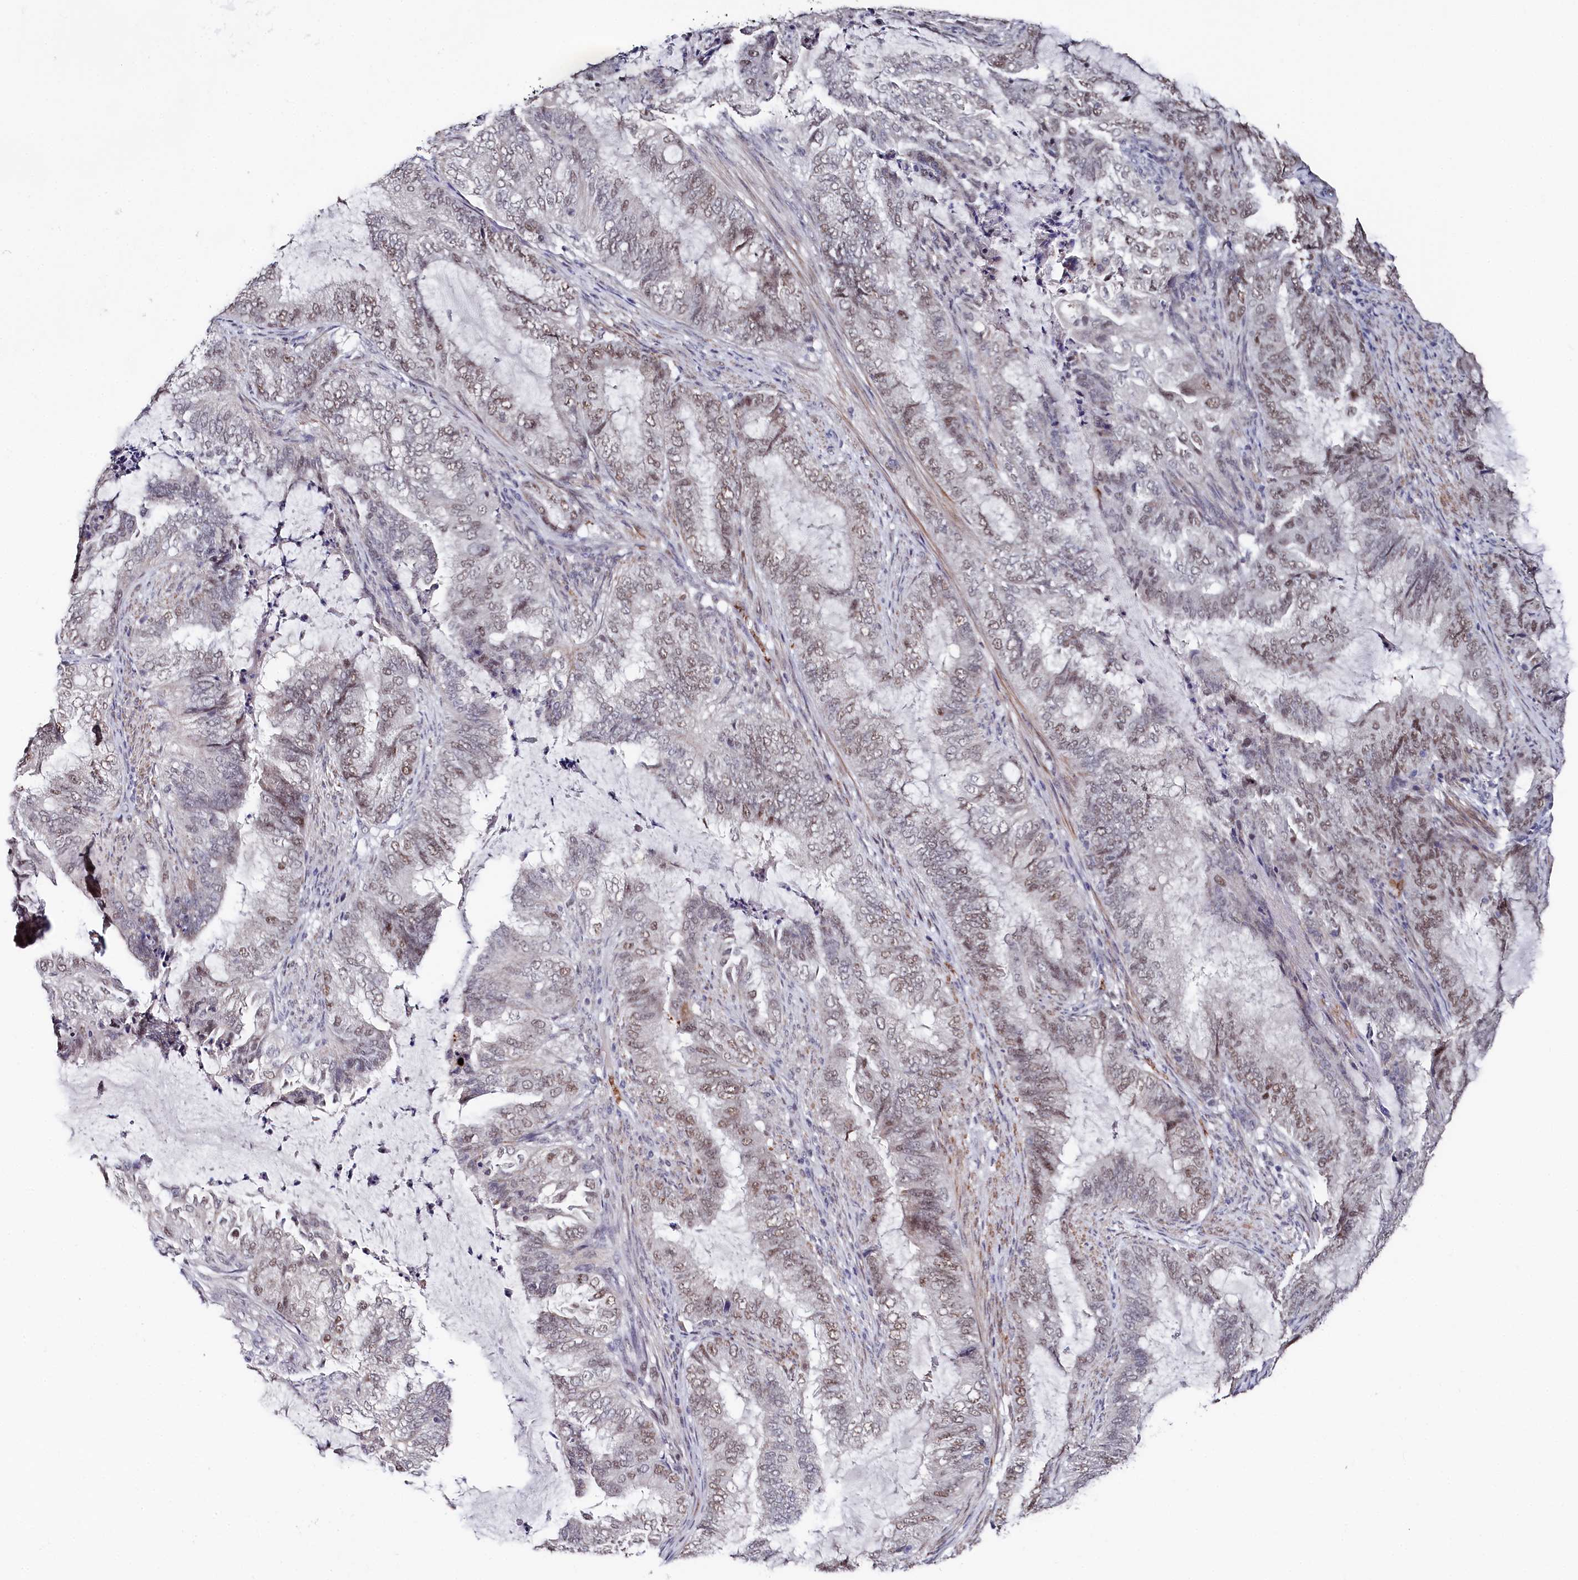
{"staining": {"intensity": "weak", "quantity": "25%-75%", "location": "nuclear"}, "tissue": "endometrial cancer", "cell_type": "Tumor cells", "image_type": "cancer", "snomed": [{"axis": "morphology", "description": "Adenocarcinoma, NOS"}, {"axis": "topography", "description": "Endometrium"}], "caption": "IHC (DAB) staining of human endometrial cancer (adenocarcinoma) shows weak nuclear protein expression in about 25%-75% of tumor cells. (brown staining indicates protein expression, while blue staining denotes nuclei).", "gene": "TIGD4", "patient": {"sex": "female", "age": 51}}